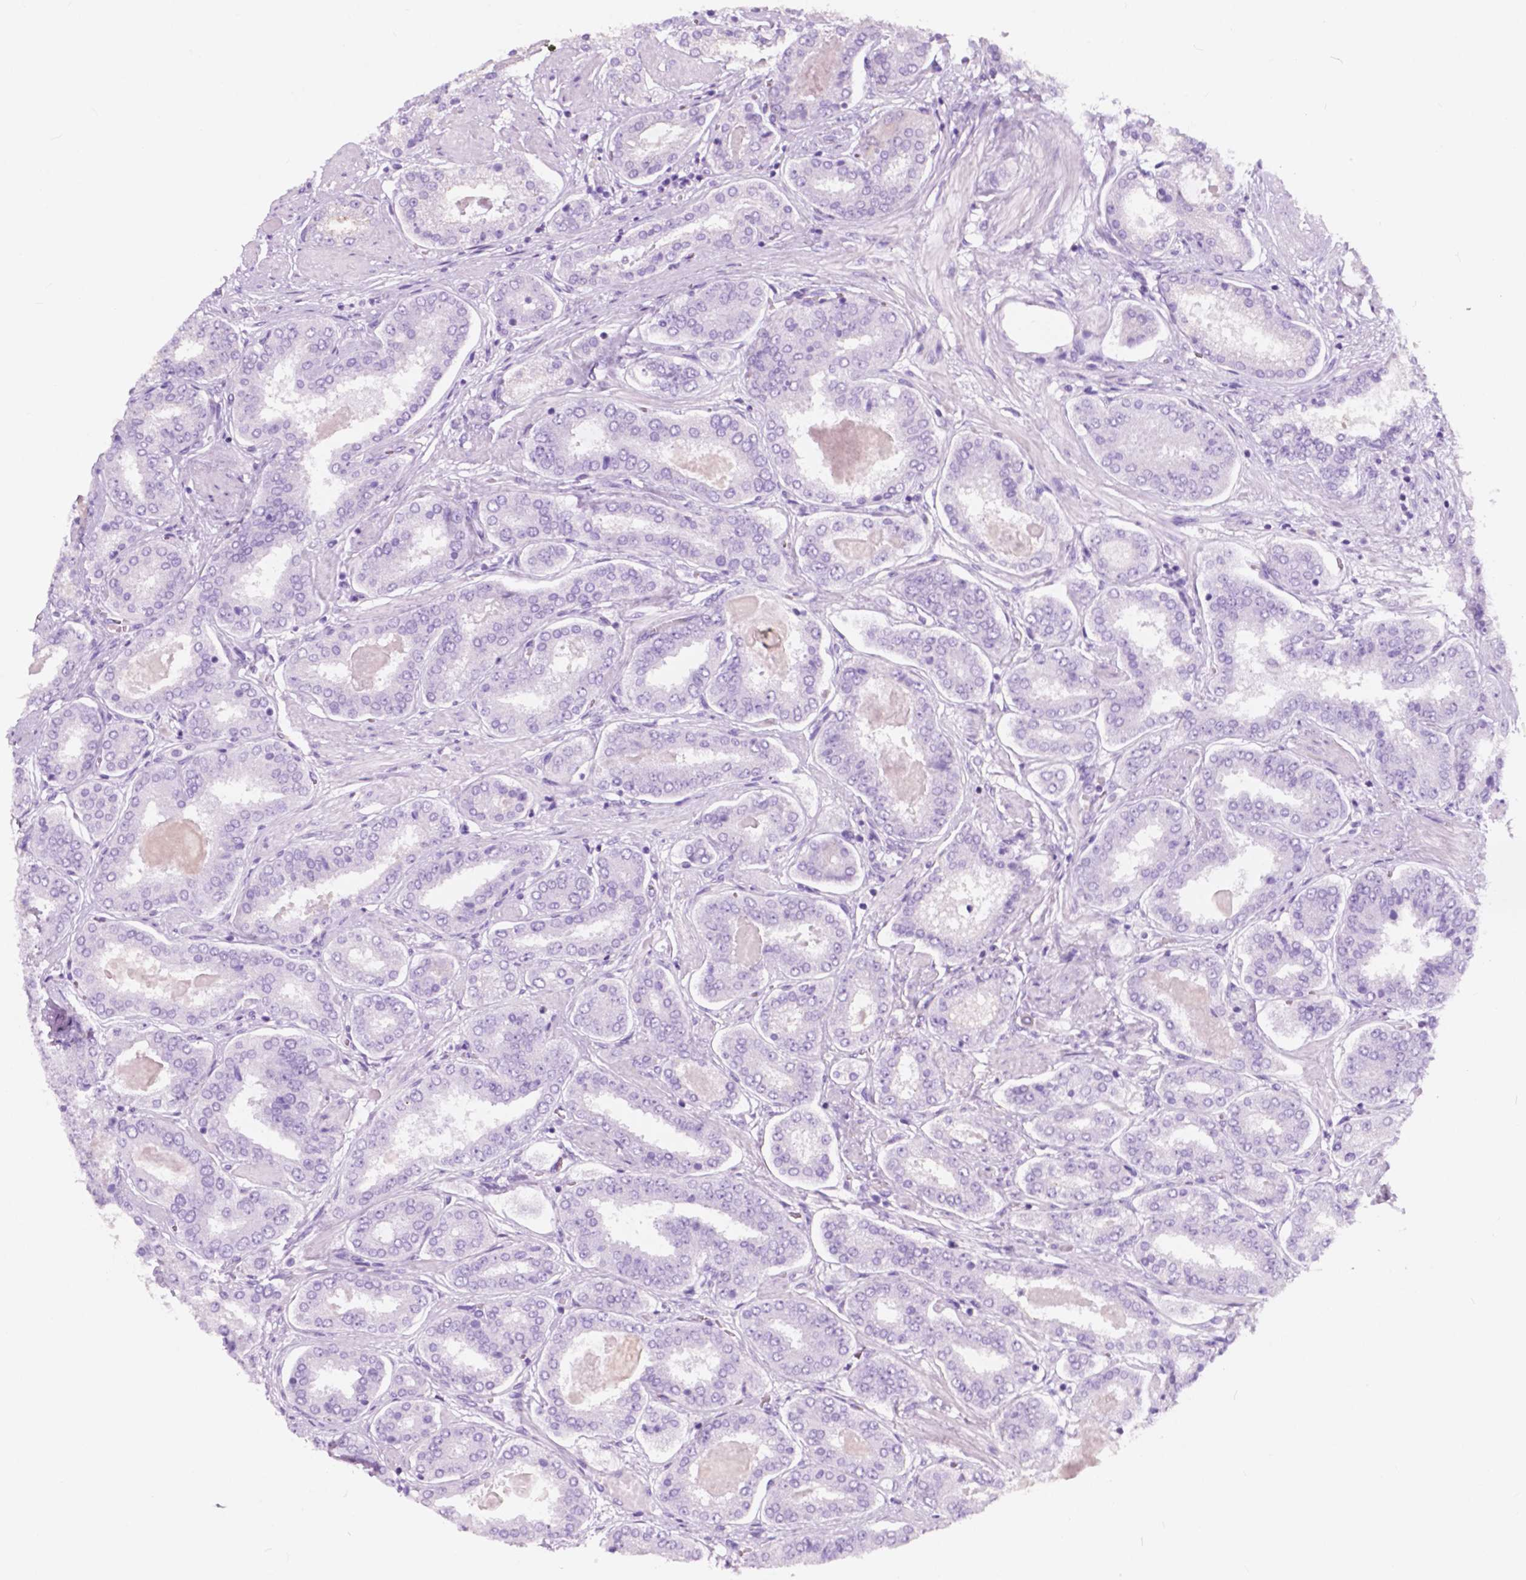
{"staining": {"intensity": "negative", "quantity": "none", "location": "none"}, "tissue": "prostate cancer", "cell_type": "Tumor cells", "image_type": "cancer", "snomed": [{"axis": "morphology", "description": "Adenocarcinoma, High grade"}, {"axis": "topography", "description": "Prostate"}], "caption": "There is no significant expression in tumor cells of prostate cancer (high-grade adenocarcinoma). (Stains: DAB immunohistochemistry with hematoxylin counter stain, Microscopy: brightfield microscopy at high magnification).", "gene": "CUZD1", "patient": {"sex": "male", "age": 63}}